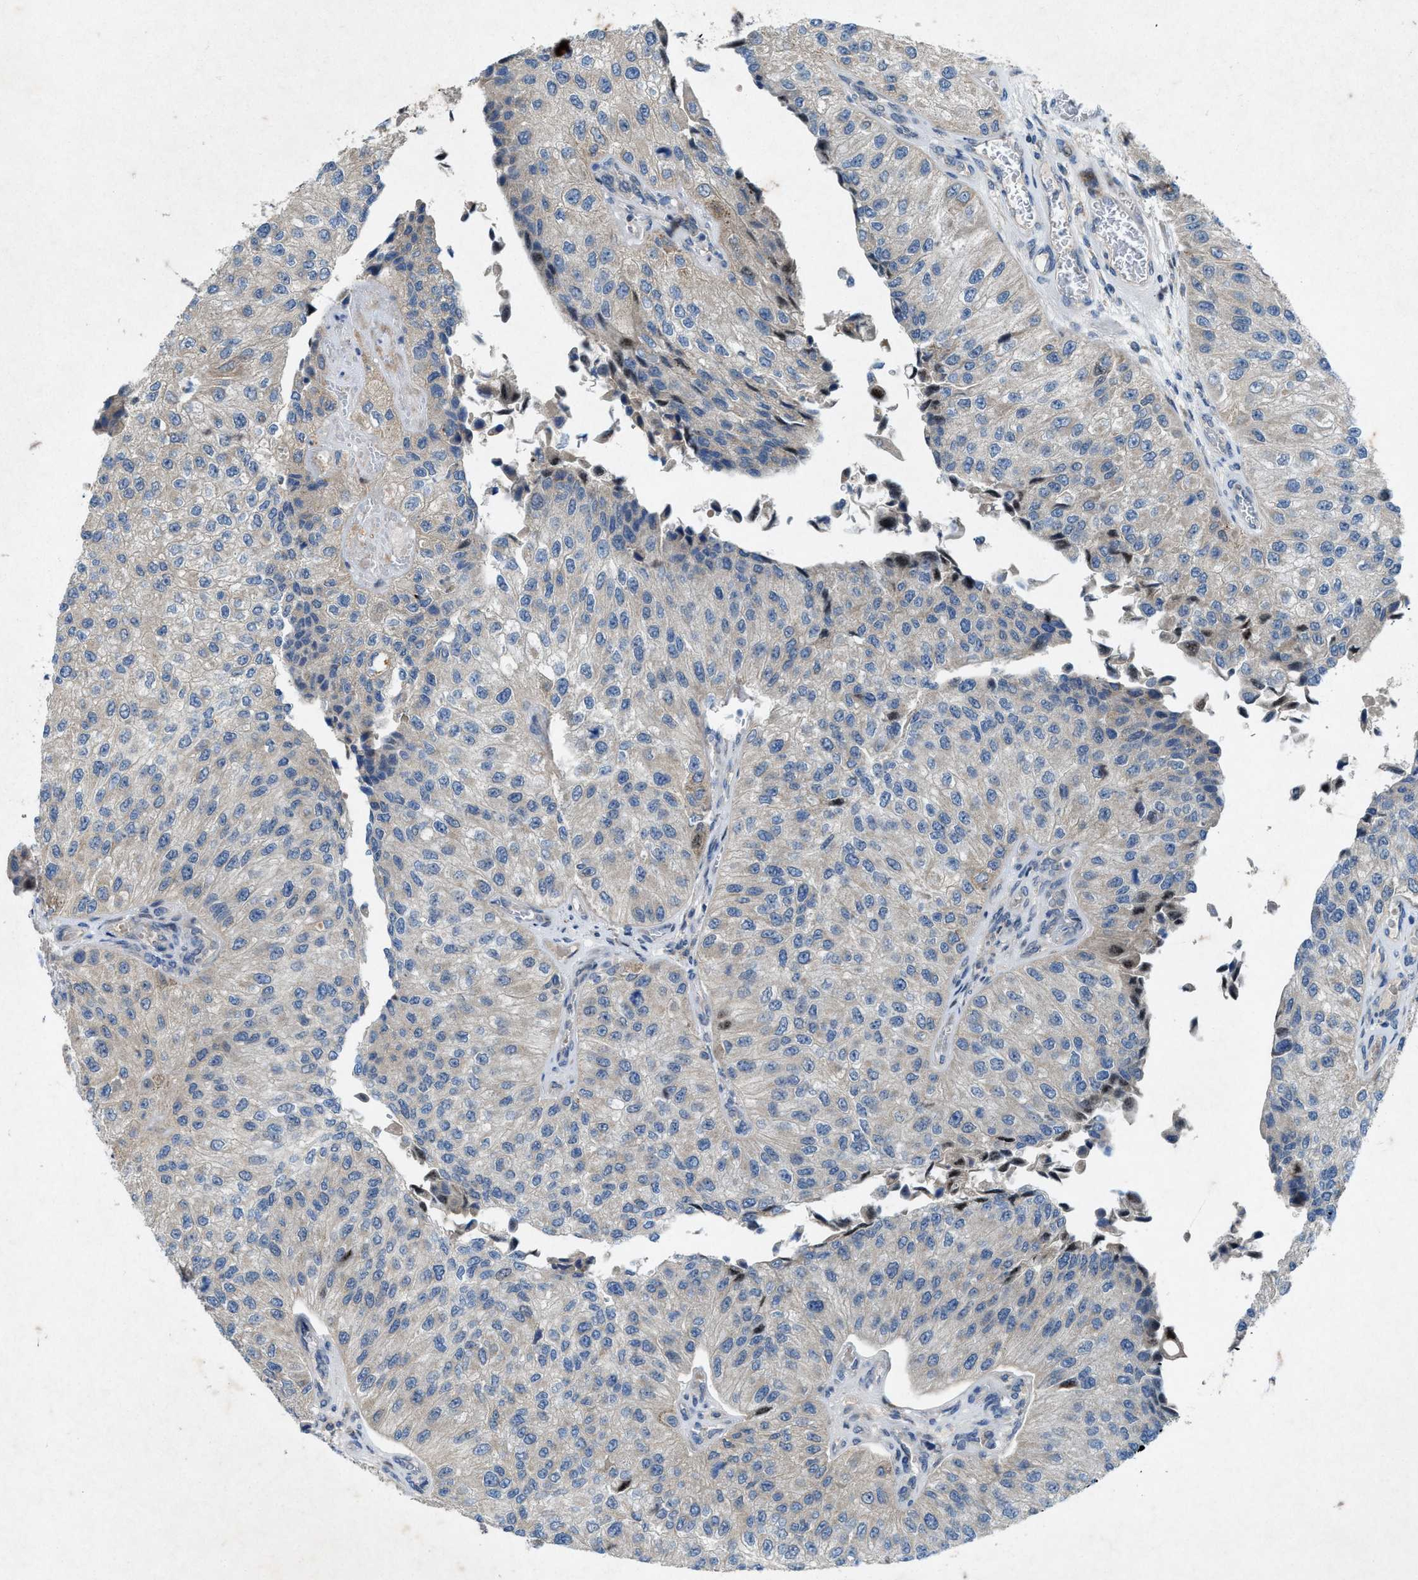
{"staining": {"intensity": "moderate", "quantity": "<25%", "location": "nuclear"}, "tissue": "urothelial cancer", "cell_type": "Tumor cells", "image_type": "cancer", "snomed": [{"axis": "morphology", "description": "Urothelial carcinoma, High grade"}, {"axis": "topography", "description": "Kidney"}, {"axis": "topography", "description": "Urinary bladder"}], "caption": "Immunohistochemistry (DAB (3,3'-diaminobenzidine)) staining of human urothelial carcinoma (high-grade) demonstrates moderate nuclear protein staining in about <25% of tumor cells.", "gene": "URGCP", "patient": {"sex": "male", "age": 77}}